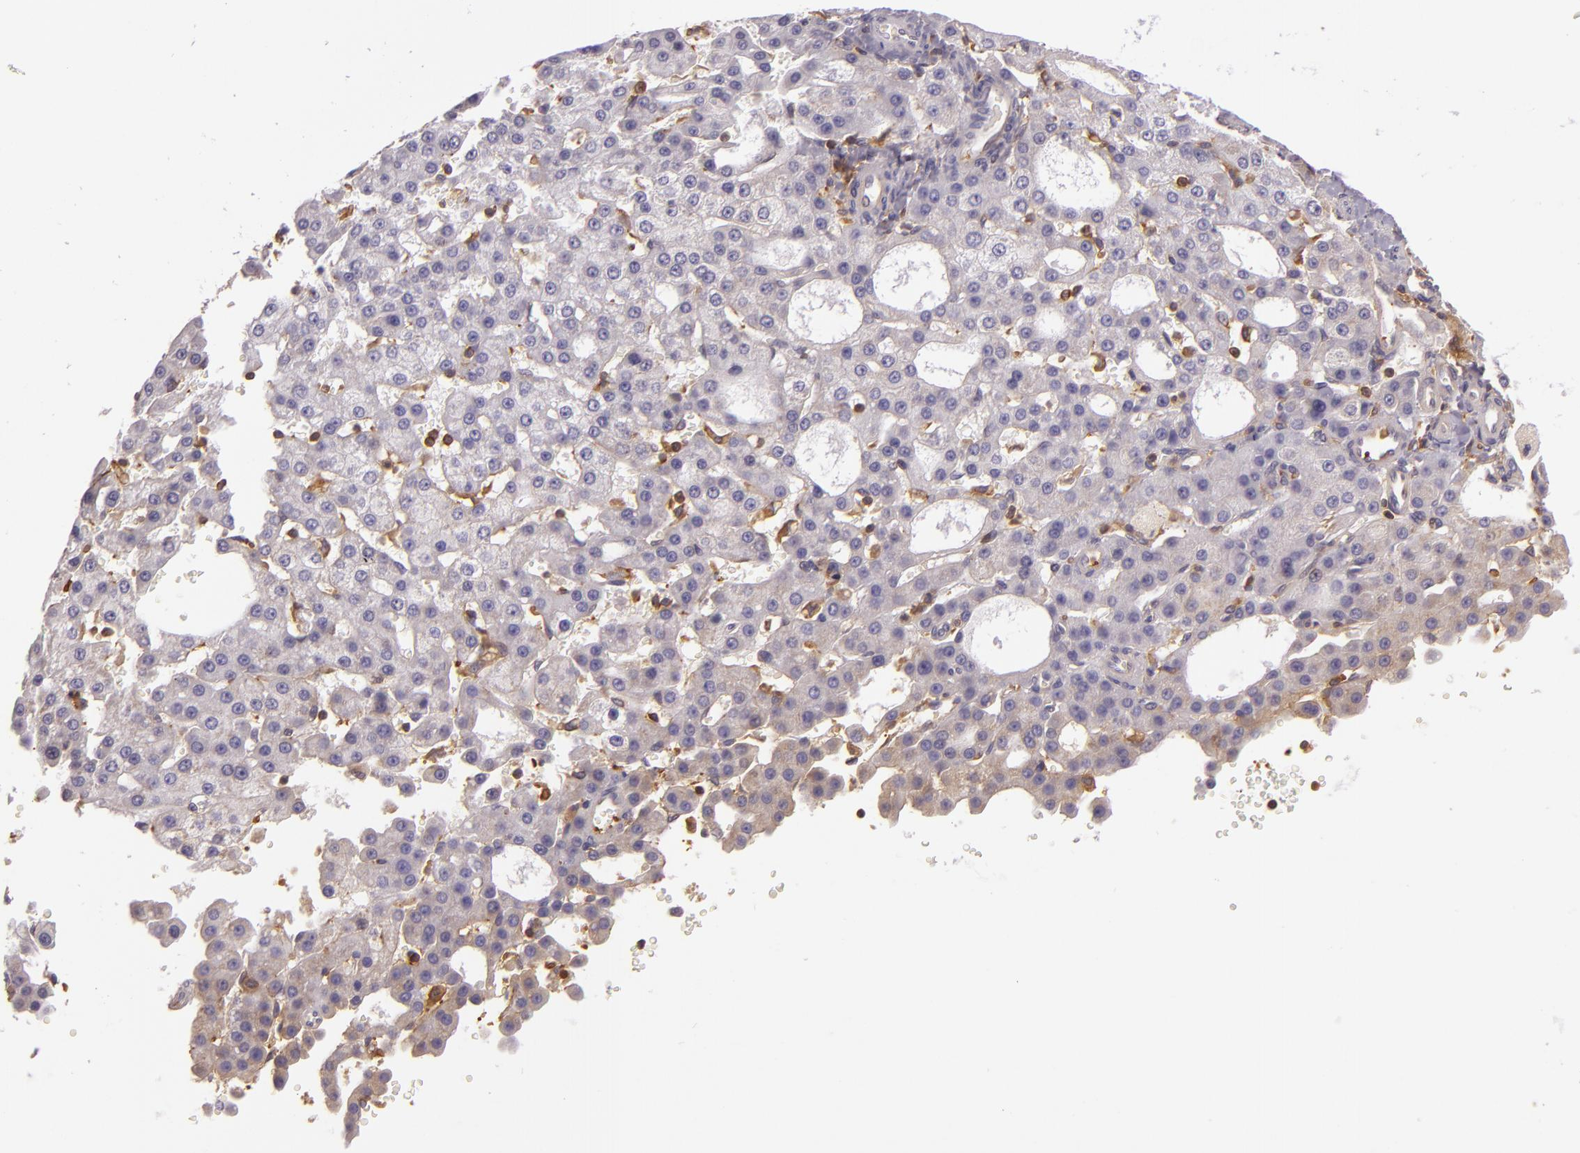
{"staining": {"intensity": "negative", "quantity": "none", "location": "none"}, "tissue": "liver cancer", "cell_type": "Tumor cells", "image_type": "cancer", "snomed": [{"axis": "morphology", "description": "Carcinoma, Hepatocellular, NOS"}, {"axis": "topography", "description": "Liver"}], "caption": "DAB immunohistochemical staining of liver cancer (hepatocellular carcinoma) reveals no significant positivity in tumor cells.", "gene": "TLN1", "patient": {"sex": "male", "age": 47}}